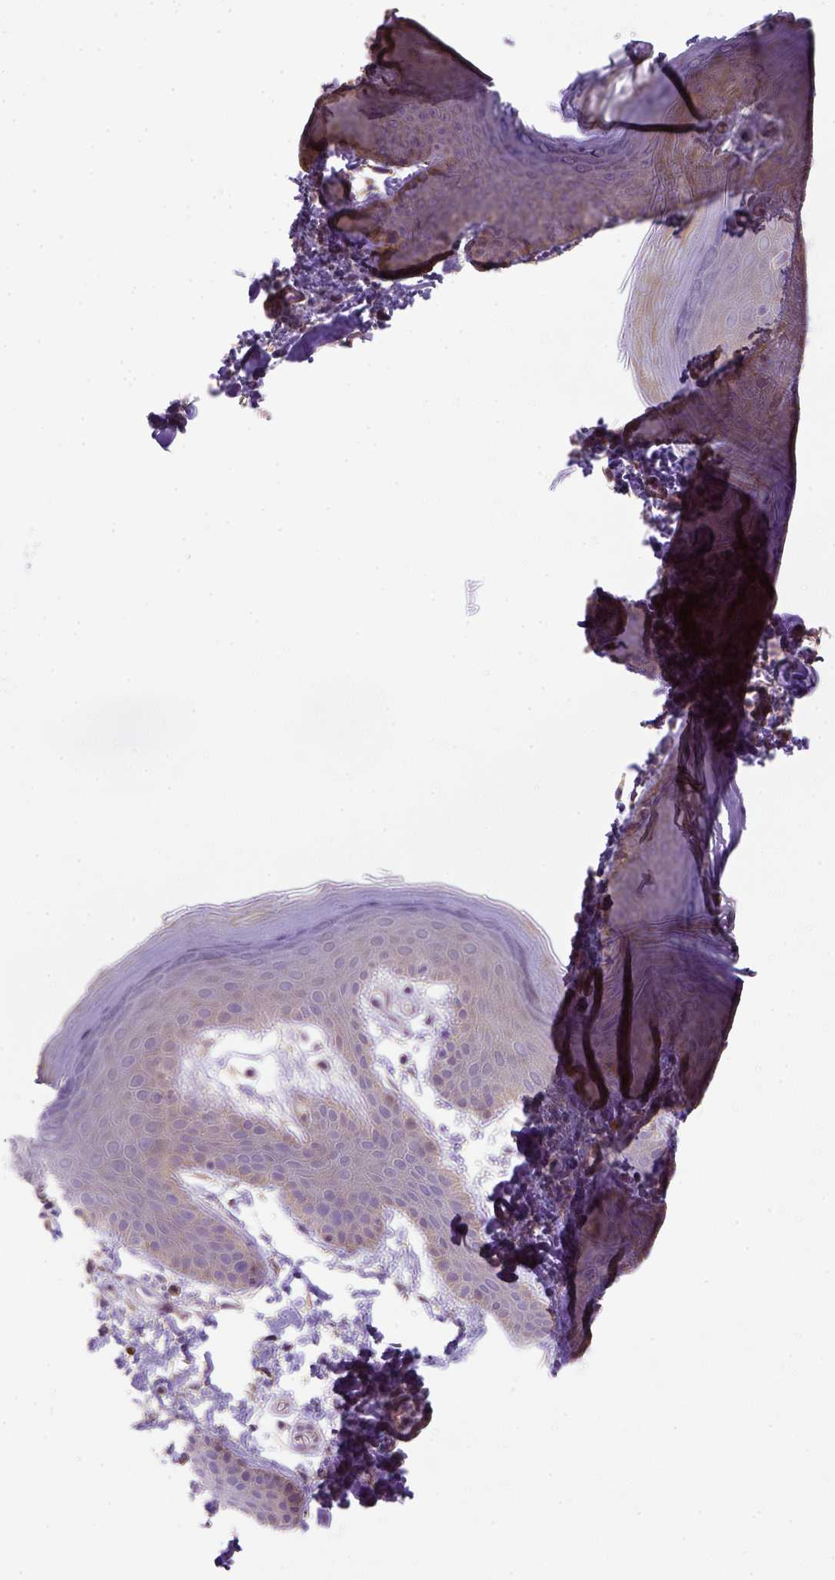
{"staining": {"intensity": "negative", "quantity": "none", "location": "none"}, "tissue": "skin", "cell_type": "Epidermal cells", "image_type": "normal", "snomed": [{"axis": "morphology", "description": "Normal tissue, NOS"}, {"axis": "topography", "description": "Anal"}], "caption": "Benign skin was stained to show a protein in brown. There is no significant positivity in epidermal cells. Nuclei are stained in blue.", "gene": "HTRA1", "patient": {"sex": "male", "age": 53}}